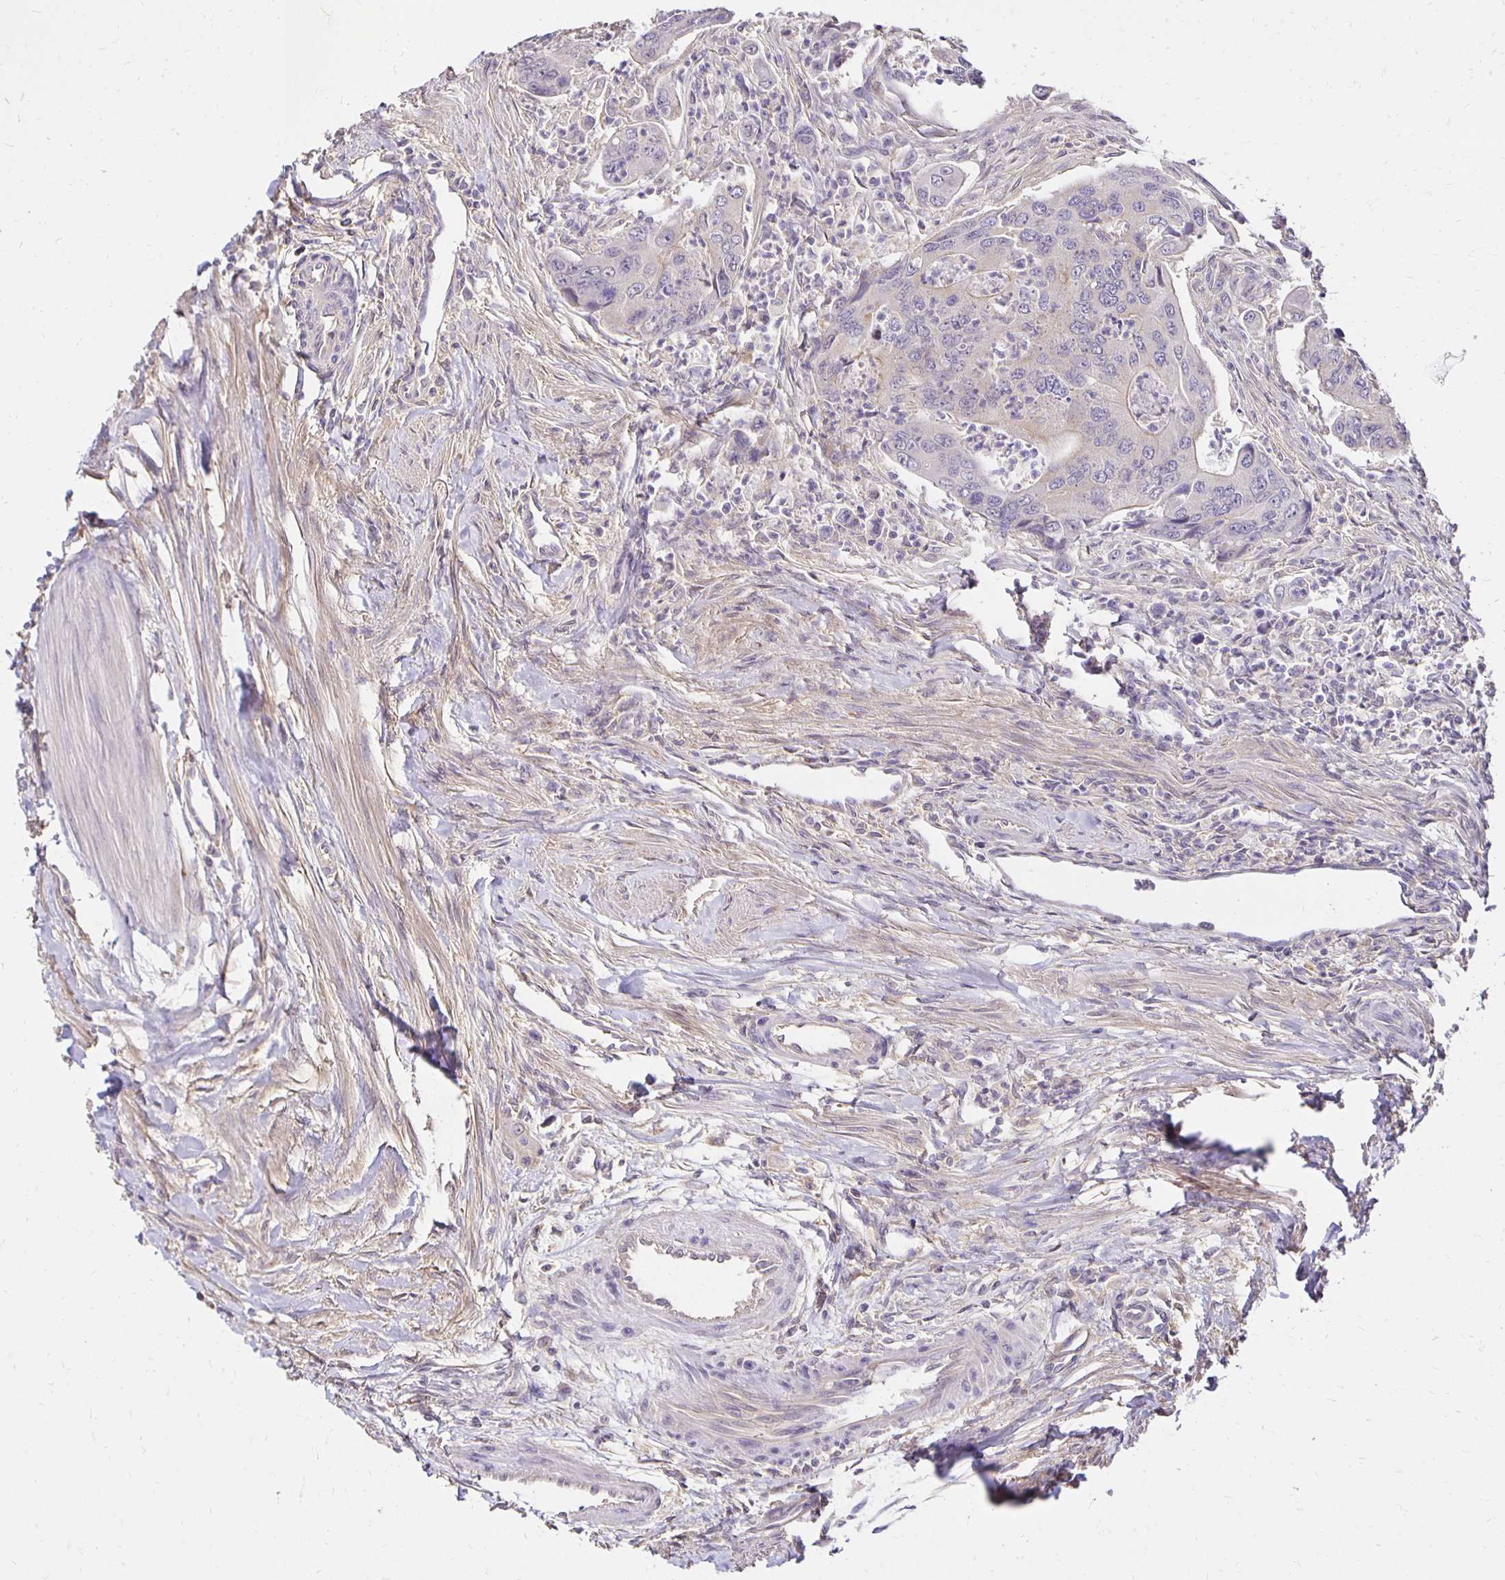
{"staining": {"intensity": "negative", "quantity": "none", "location": "none"}, "tissue": "colorectal cancer", "cell_type": "Tumor cells", "image_type": "cancer", "snomed": [{"axis": "morphology", "description": "Adenocarcinoma, NOS"}, {"axis": "topography", "description": "Colon"}], "caption": "This is an immunohistochemistry (IHC) micrograph of colorectal adenocarcinoma. There is no positivity in tumor cells.", "gene": "PNPLA3", "patient": {"sex": "female", "age": 67}}